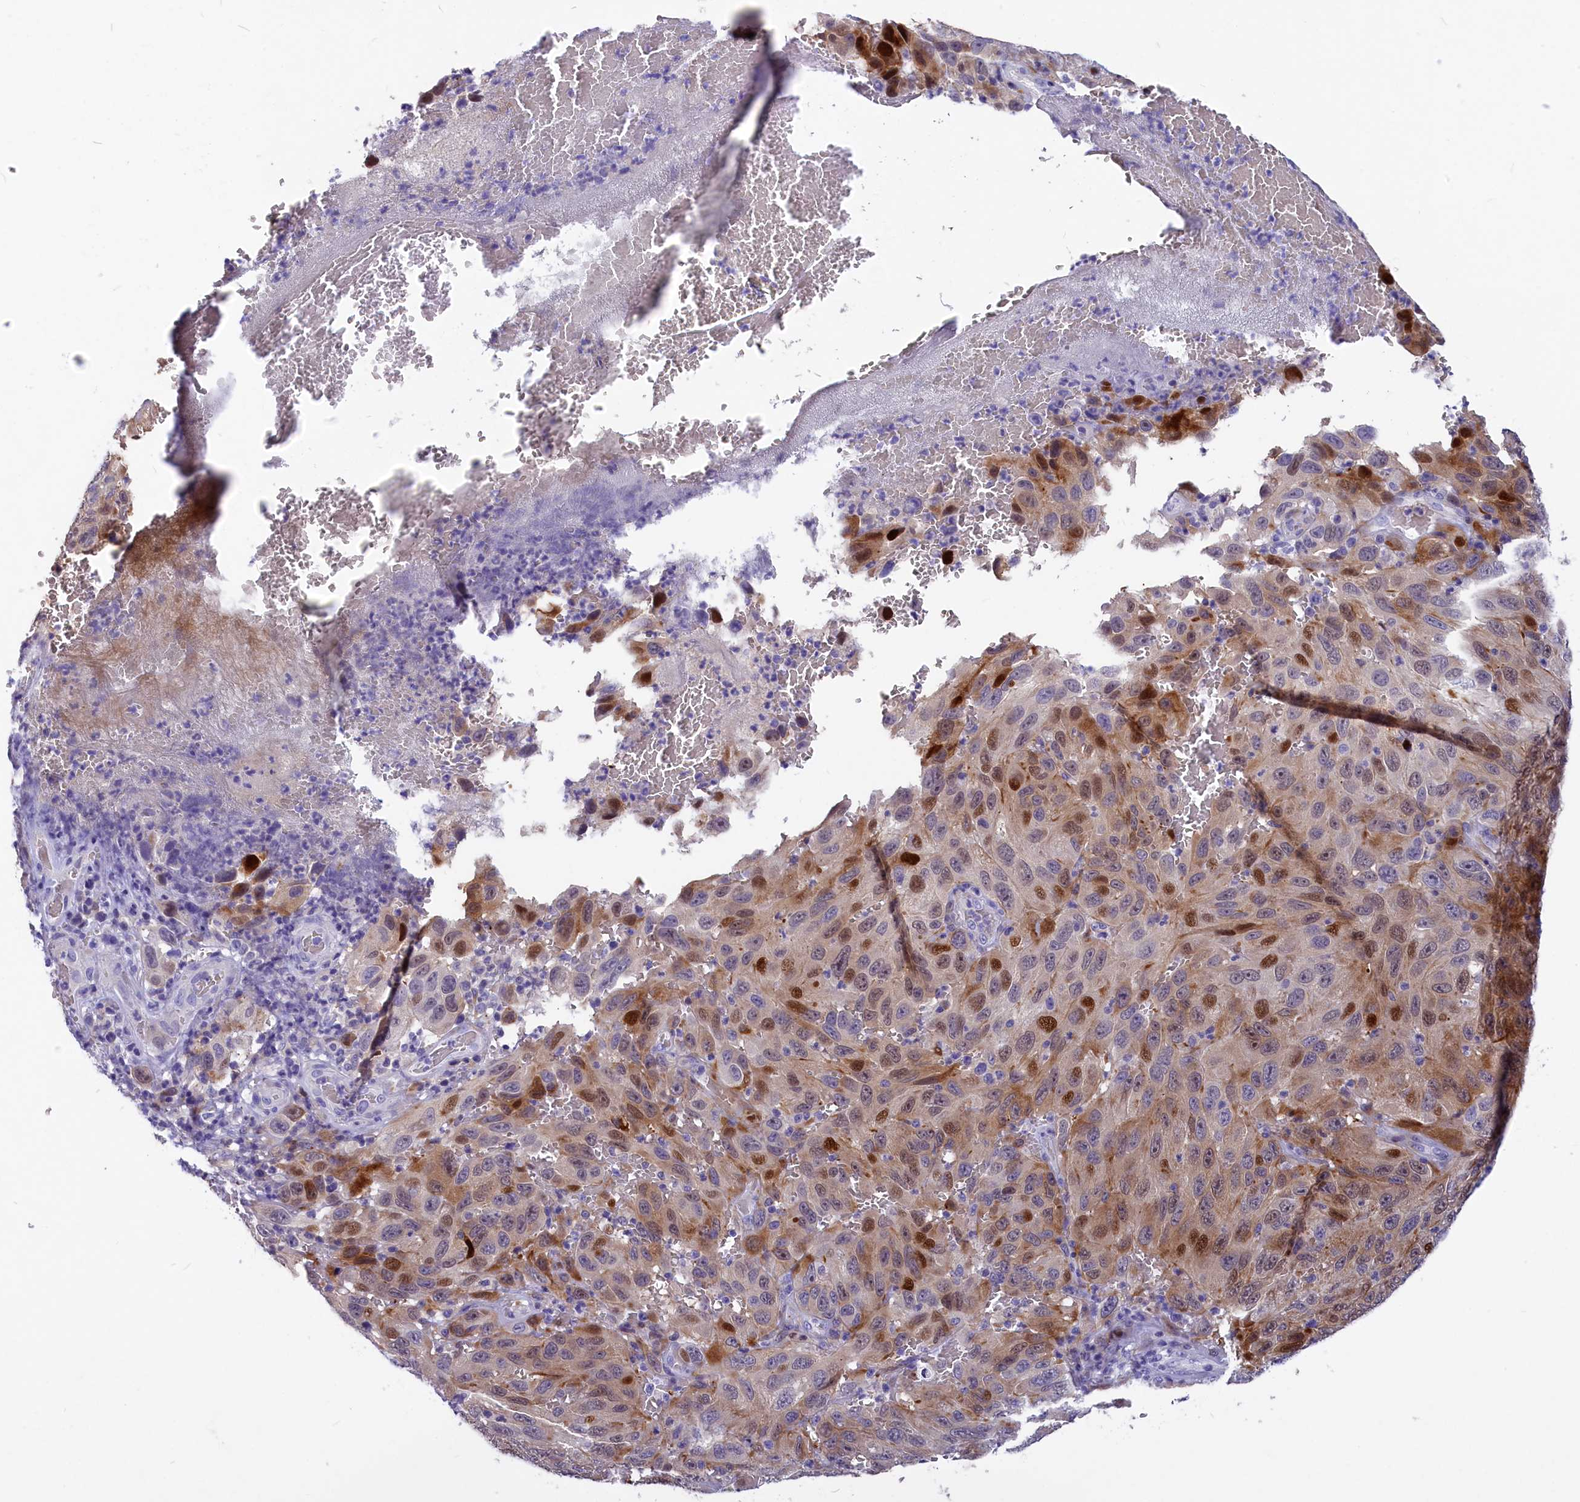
{"staining": {"intensity": "moderate", "quantity": "25%-75%", "location": "nuclear"}, "tissue": "melanoma", "cell_type": "Tumor cells", "image_type": "cancer", "snomed": [{"axis": "morphology", "description": "Normal tissue, NOS"}, {"axis": "morphology", "description": "Malignant melanoma, NOS"}, {"axis": "topography", "description": "Skin"}], "caption": "Immunohistochemistry (IHC) image of neoplastic tissue: human malignant melanoma stained using IHC reveals medium levels of moderate protein expression localized specifically in the nuclear of tumor cells, appearing as a nuclear brown color.", "gene": "NKPD1", "patient": {"sex": "female", "age": 96}}